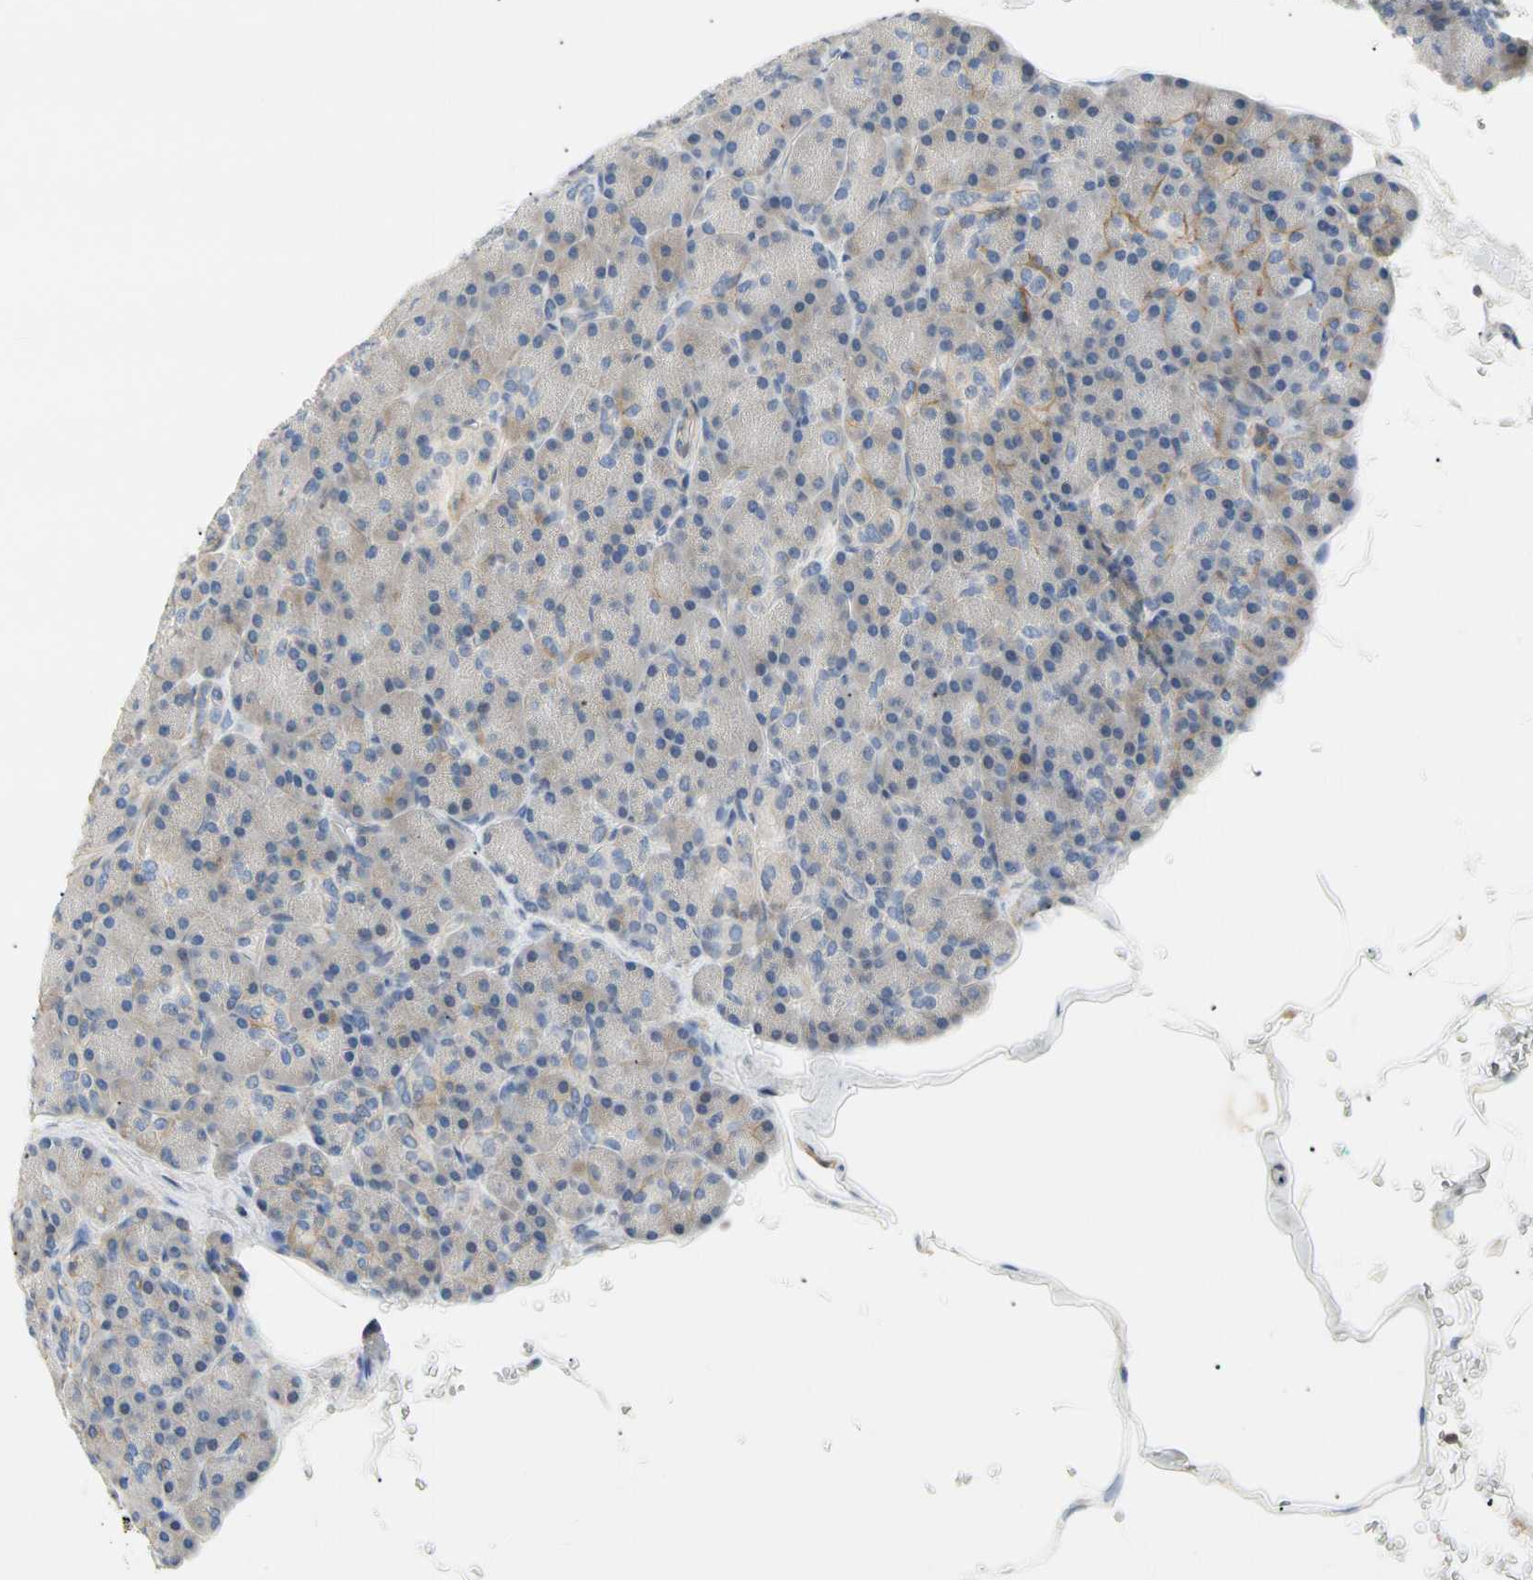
{"staining": {"intensity": "moderate", "quantity": "<25%", "location": "cytoplasmic/membranous"}, "tissue": "pancreas", "cell_type": "Exocrine glandular cells", "image_type": "normal", "snomed": [{"axis": "morphology", "description": "Normal tissue, NOS"}, {"axis": "topography", "description": "Pancreas"}], "caption": "A high-resolution micrograph shows immunohistochemistry staining of unremarkable pancreas, which reveals moderate cytoplasmic/membranous staining in approximately <25% of exocrine glandular cells. Nuclei are stained in blue.", "gene": "TNFRSF18", "patient": {"sex": "female", "age": 43}}